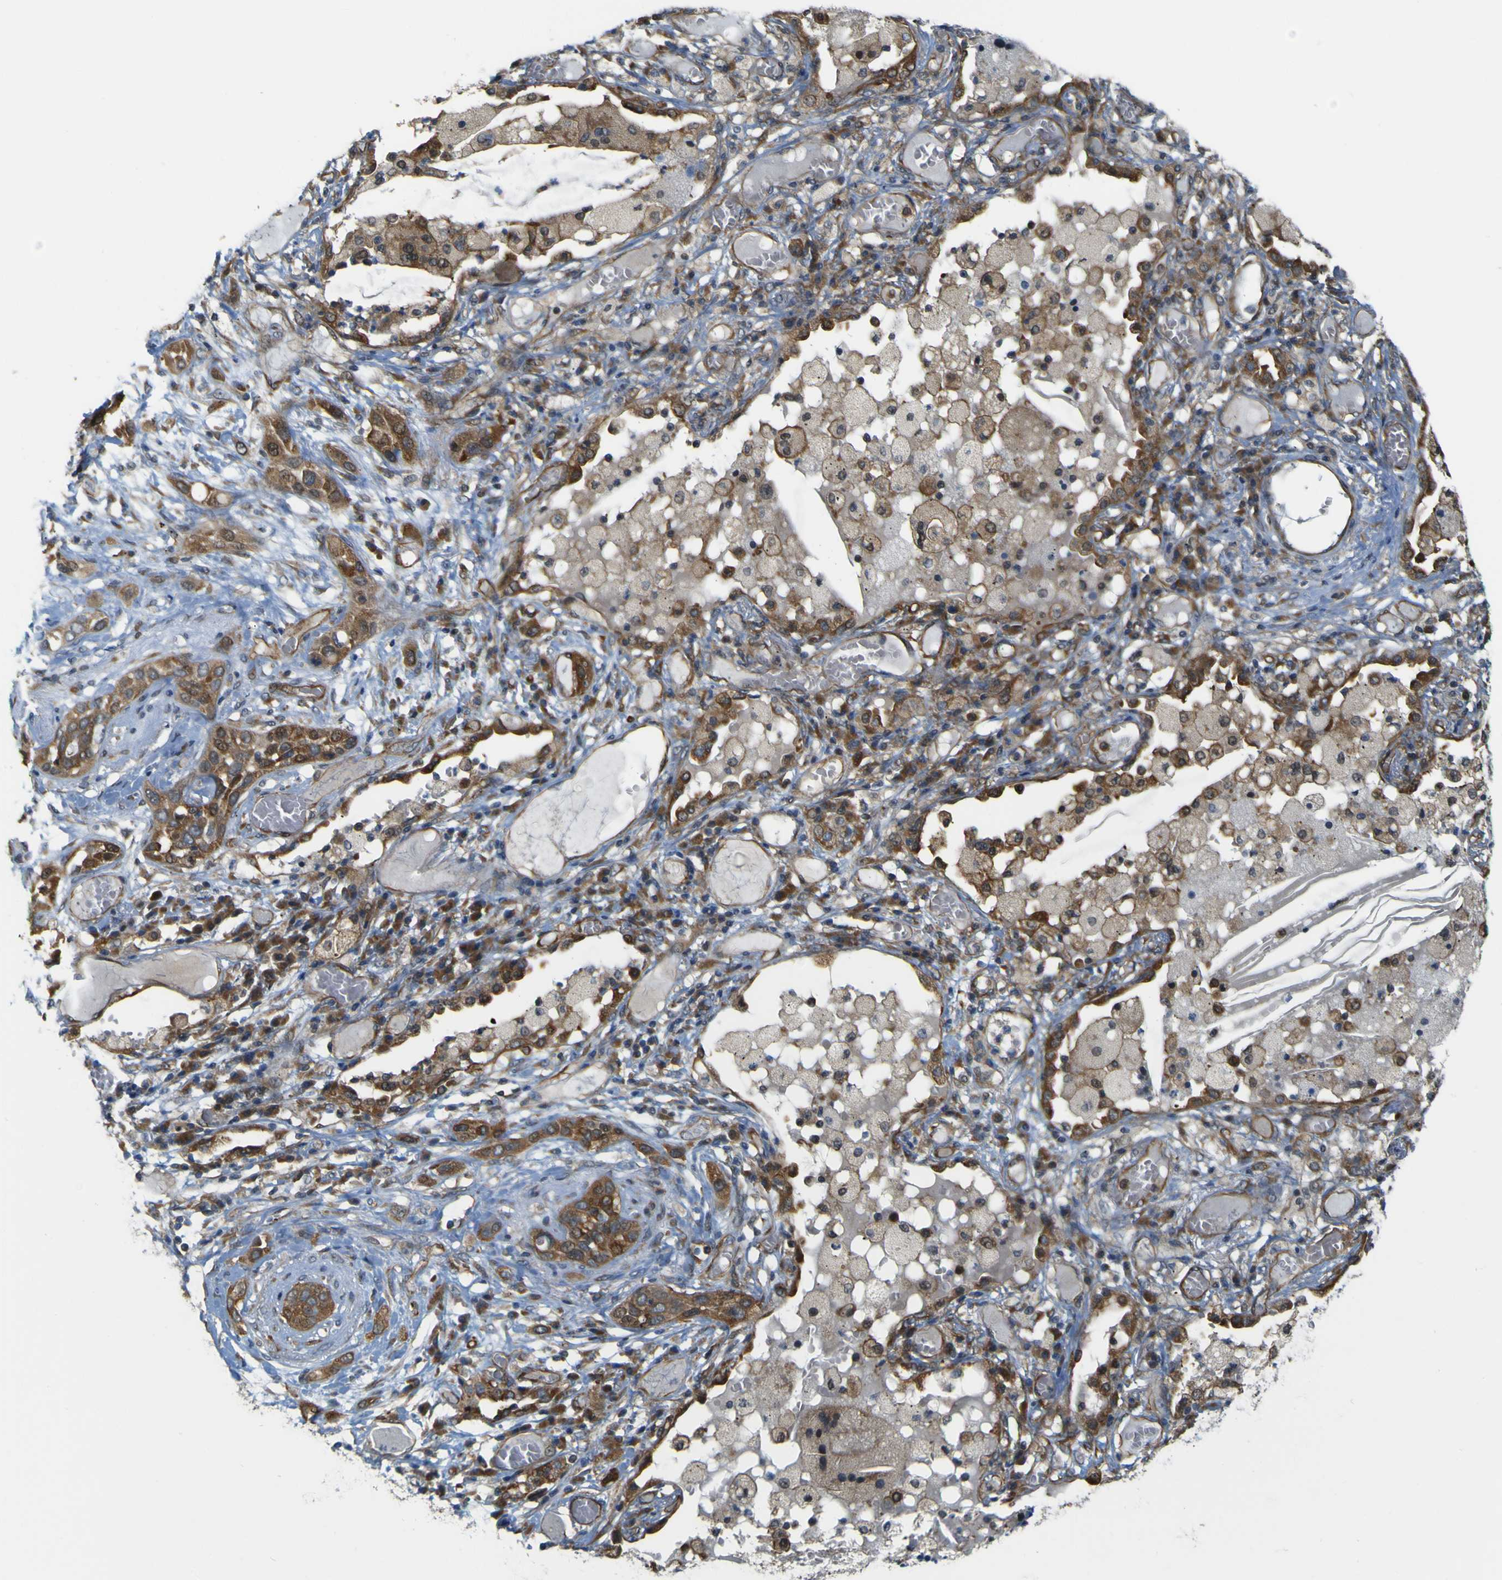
{"staining": {"intensity": "moderate", "quantity": ">75%", "location": "cytoplasmic/membranous"}, "tissue": "lung cancer", "cell_type": "Tumor cells", "image_type": "cancer", "snomed": [{"axis": "morphology", "description": "Squamous cell carcinoma, NOS"}, {"axis": "topography", "description": "Lung"}], "caption": "Moderate cytoplasmic/membranous positivity for a protein is present in about >75% of tumor cells of lung cancer (squamous cell carcinoma) using IHC.", "gene": "JPH1", "patient": {"sex": "male", "age": 71}}